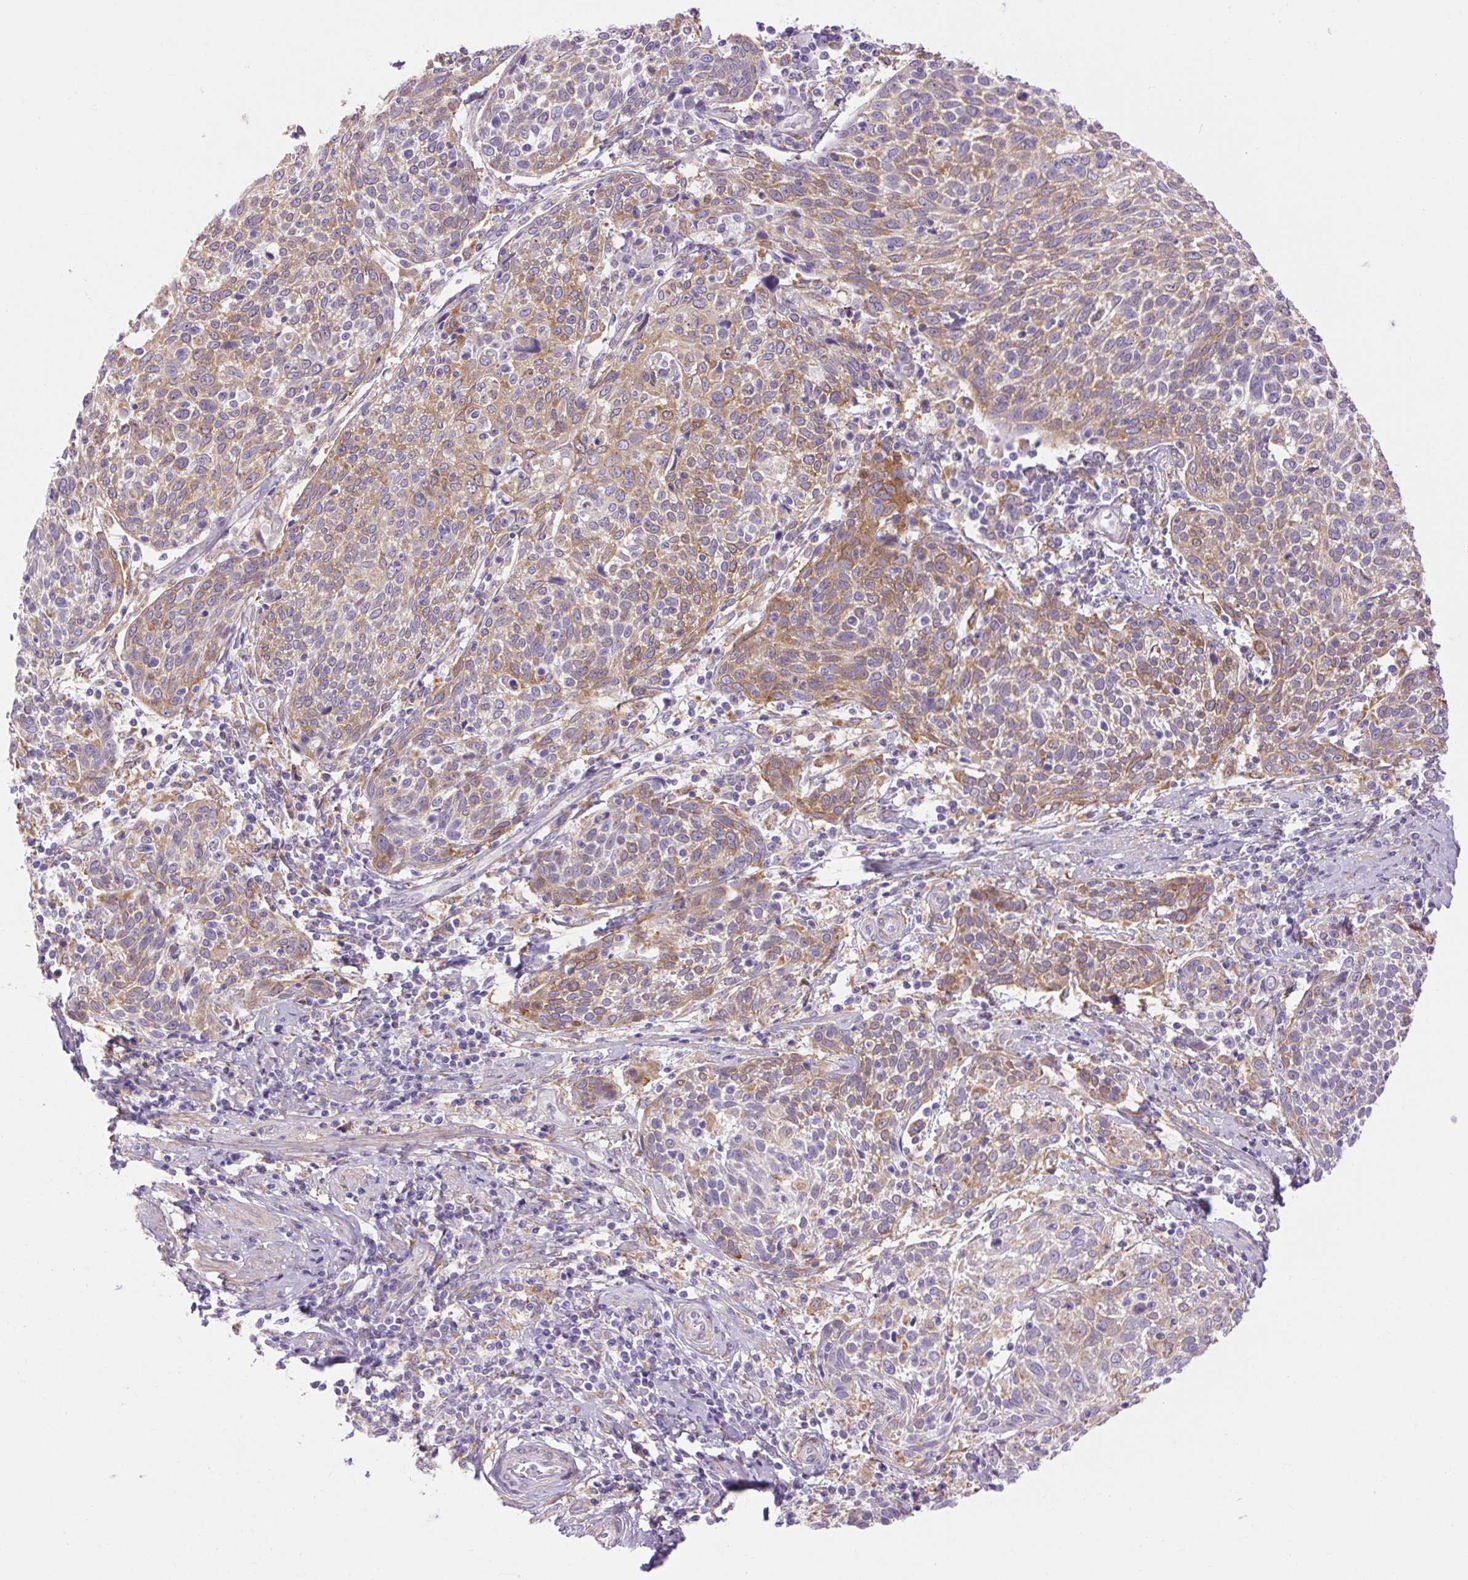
{"staining": {"intensity": "moderate", "quantity": ">75%", "location": "cytoplasmic/membranous"}, "tissue": "cervical cancer", "cell_type": "Tumor cells", "image_type": "cancer", "snomed": [{"axis": "morphology", "description": "Squamous cell carcinoma, NOS"}, {"axis": "topography", "description": "Cervix"}], "caption": "This micrograph demonstrates immunohistochemistry (IHC) staining of cervical cancer (squamous cell carcinoma), with medium moderate cytoplasmic/membranous expression in about >75% of tumor cells.", "gene": "SOWAHC", "patient": {"sex": "female", "age": 61}}